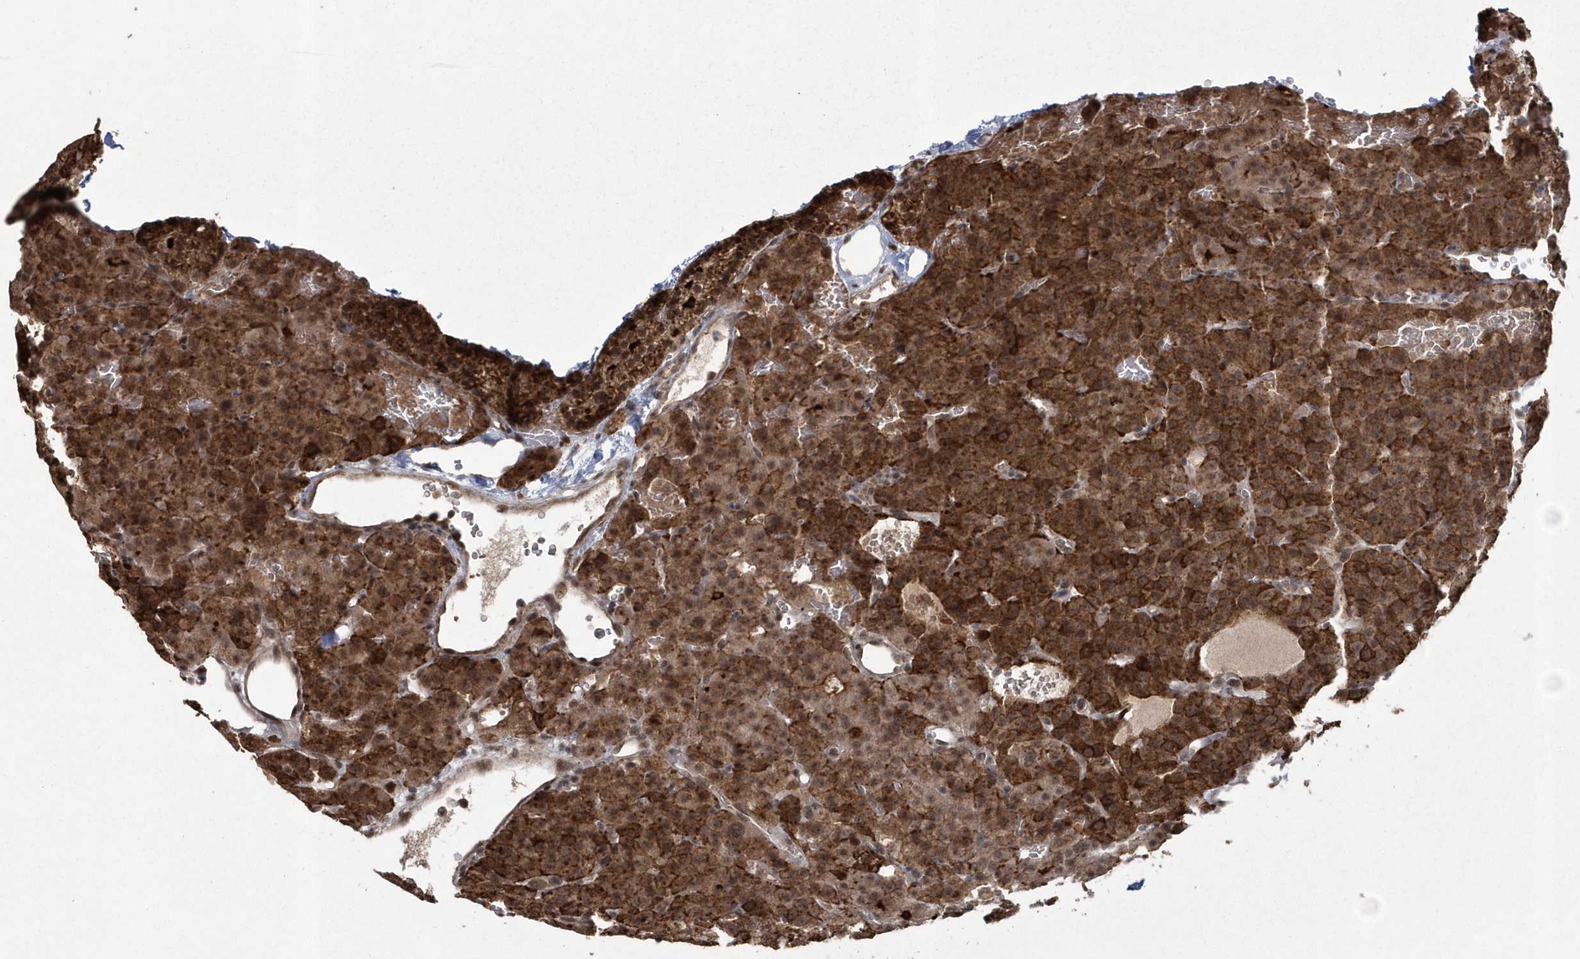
{"staining": {"intensity": "moderate", "quantity": ">75%", "location": "cytoplasmic/membranous,nuclear"}, "tissue": "parathyroid gland", "cell_type": "Glandular cells", "image_type": "normal", "snomed": [{"axis": "morphology", "description": "Normal tissue, NOS"}, {"axis": "morphology", "description": "Adenoma, NOS"}, {"axis": "topography", "description": "Parathyroid gland"}], "caption": "Parathyroid gland was stained to show a protein in brown. There is medium levels of moderate cytoplasmic/membranous,nuclear staining in about >75% of glandular cells. (DAB = brown stain, brightfield microscopy at high magnification).", "gene": "EPB41L4A", "patient": {"sex": "female", "age": 81}}